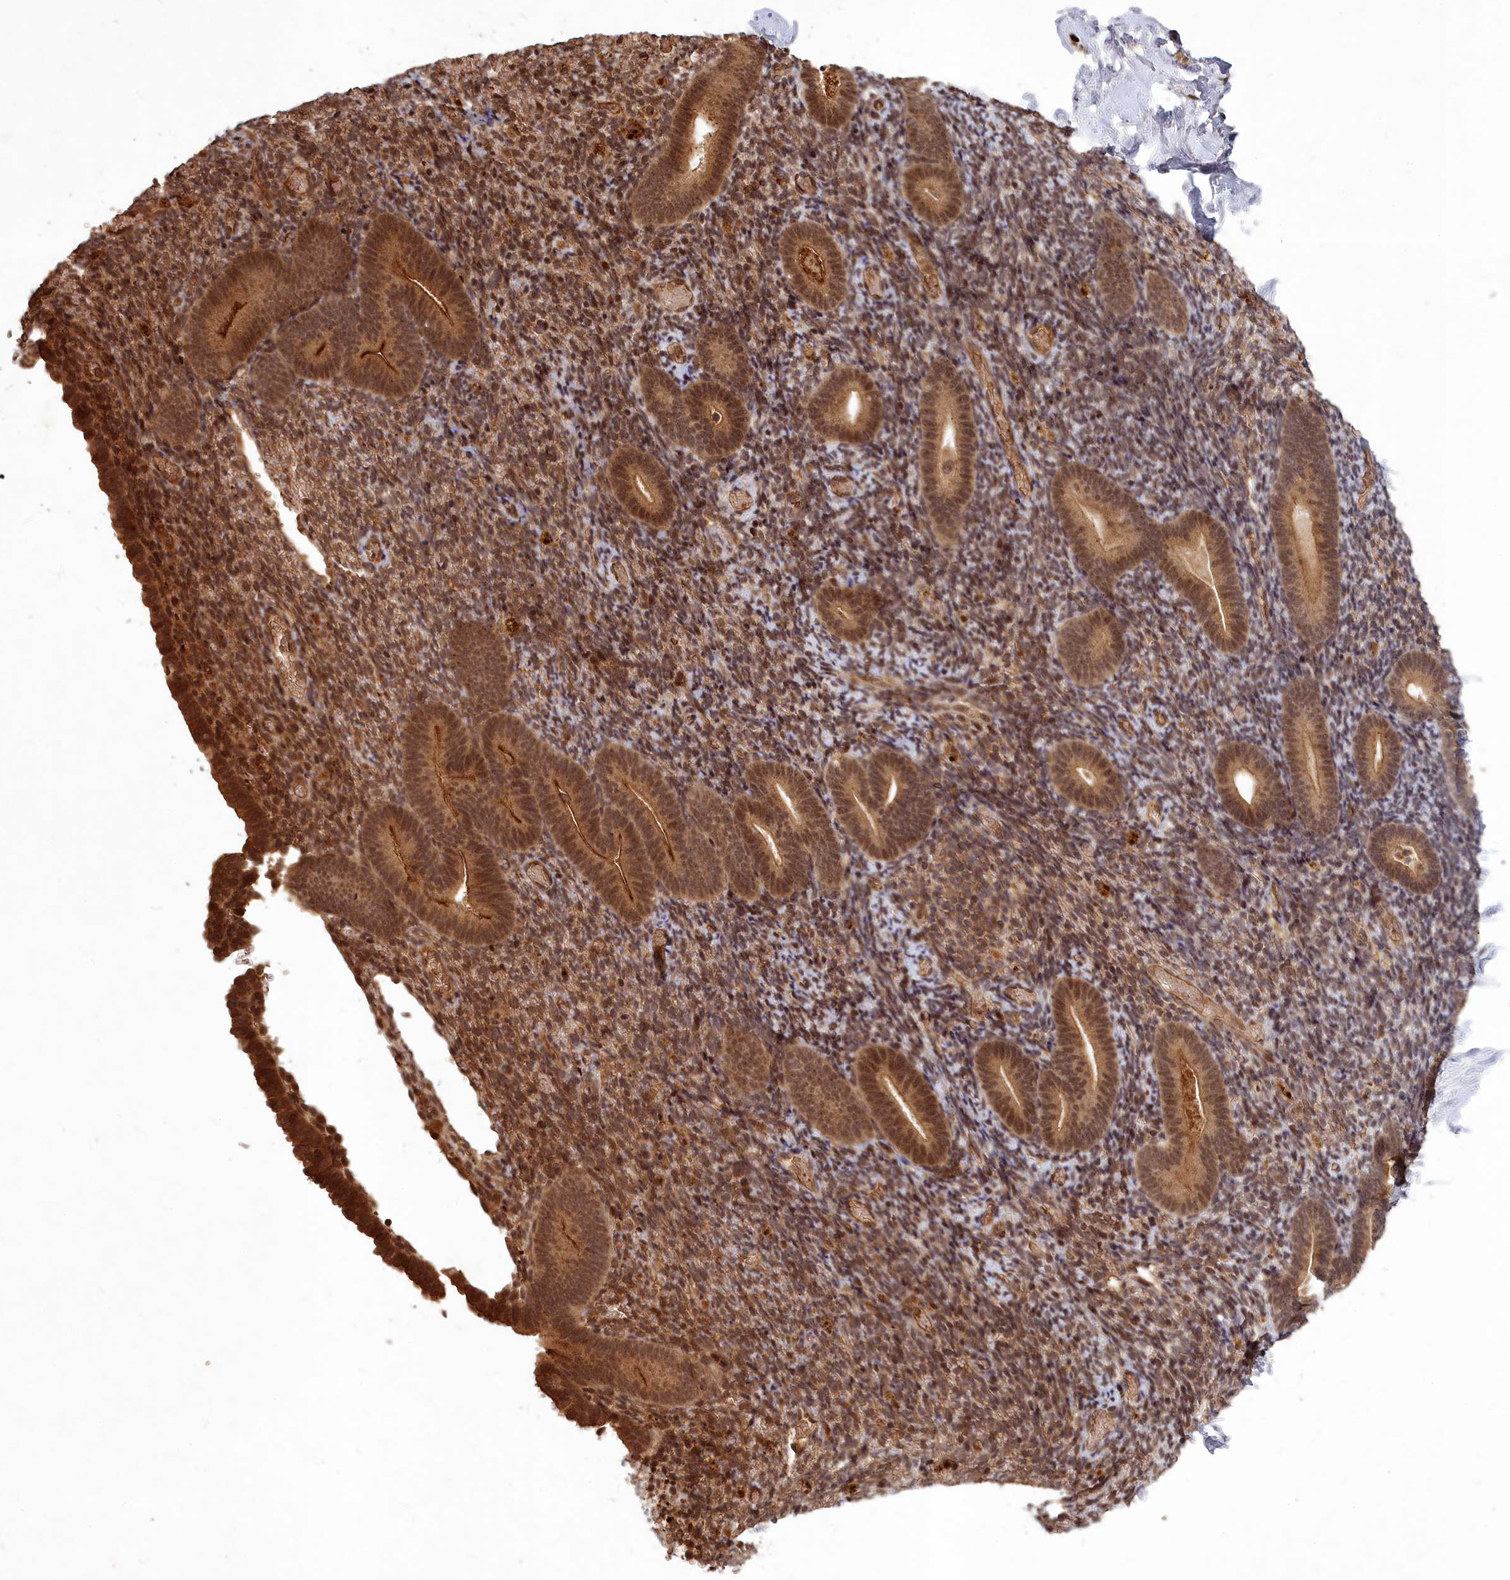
{"staining": {"intensity": "moderate", "quantity": ">75%", "location": "cytoplasmic/membranous,nuclear"}, "tissue": "endometrium", "cell_type": "Cells in endometrial stroma", "image_type": "normal", "snomed": [{"axis": "morphology", "description": "Normal tissue, NOS"}, {"axis": "topography", "description": "Endometrium"}], "caption": "A micrograph of endometrium stained for a protein shows moderate cytoplasmic/membranous,nuclear brown staining in cells in endometrial stroma. (brown staining indicates protein expression, while blue staining denotes nuclei).", "gene": "SRMS", "patient": {"sex": "female", "age": 51}}